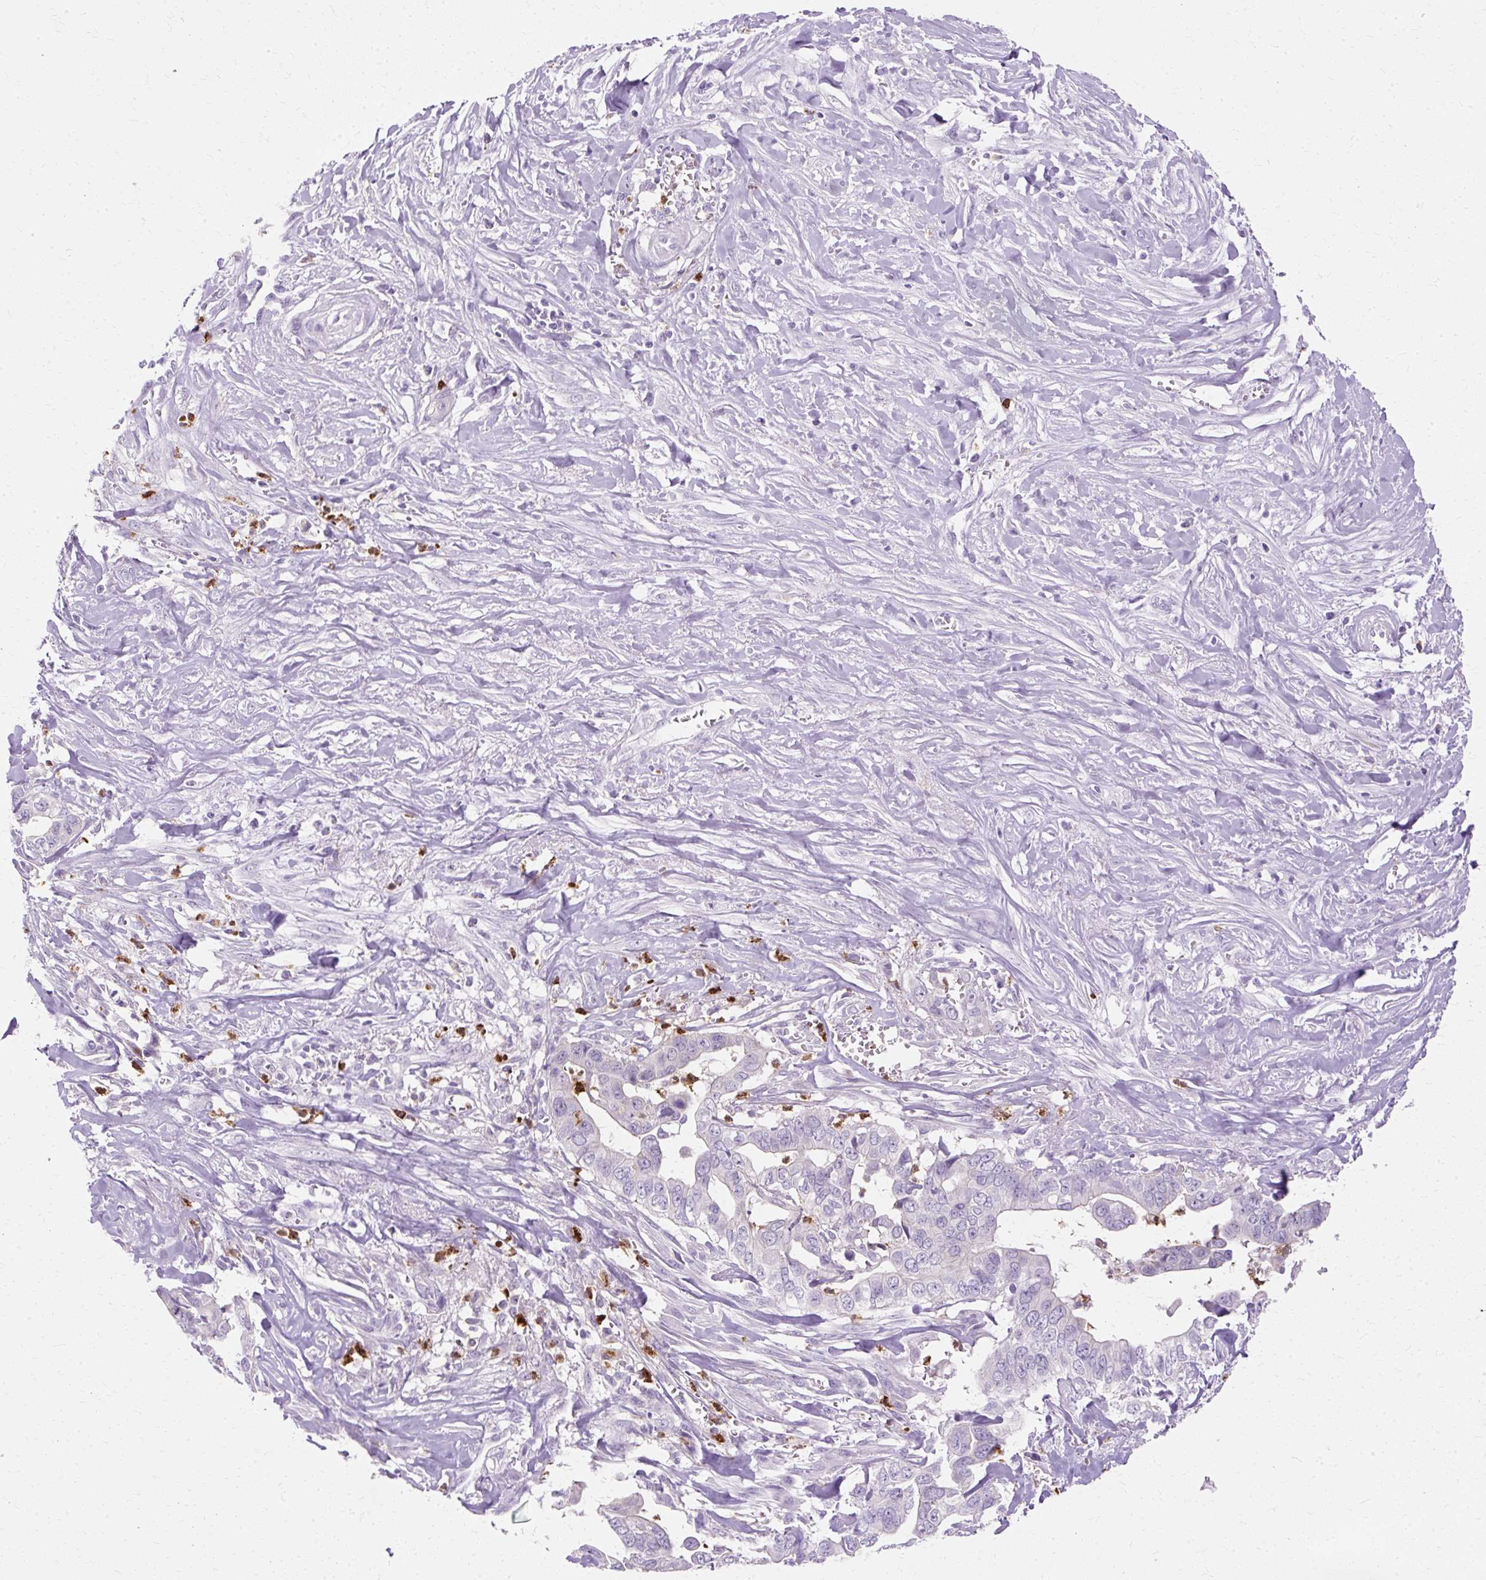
{"staining": {"intensity": "negative", "quantity": "none", "location": "none"}, "tissue": "liver cancer", "cell_type": "Tumor cells", "image_type": "cancer", "snomed": [{"axis": "morphology", "description": "Cholangiocarcinoma"}, {"axis": "topography", "description": "Liver"}], "caption": "Liver cholangiocarcinoma was stained to show a protein in brown. There is no significant expression in tumor cells.", "gene": "DEFA1", "patient": {"sex": "female", "age": 79}}